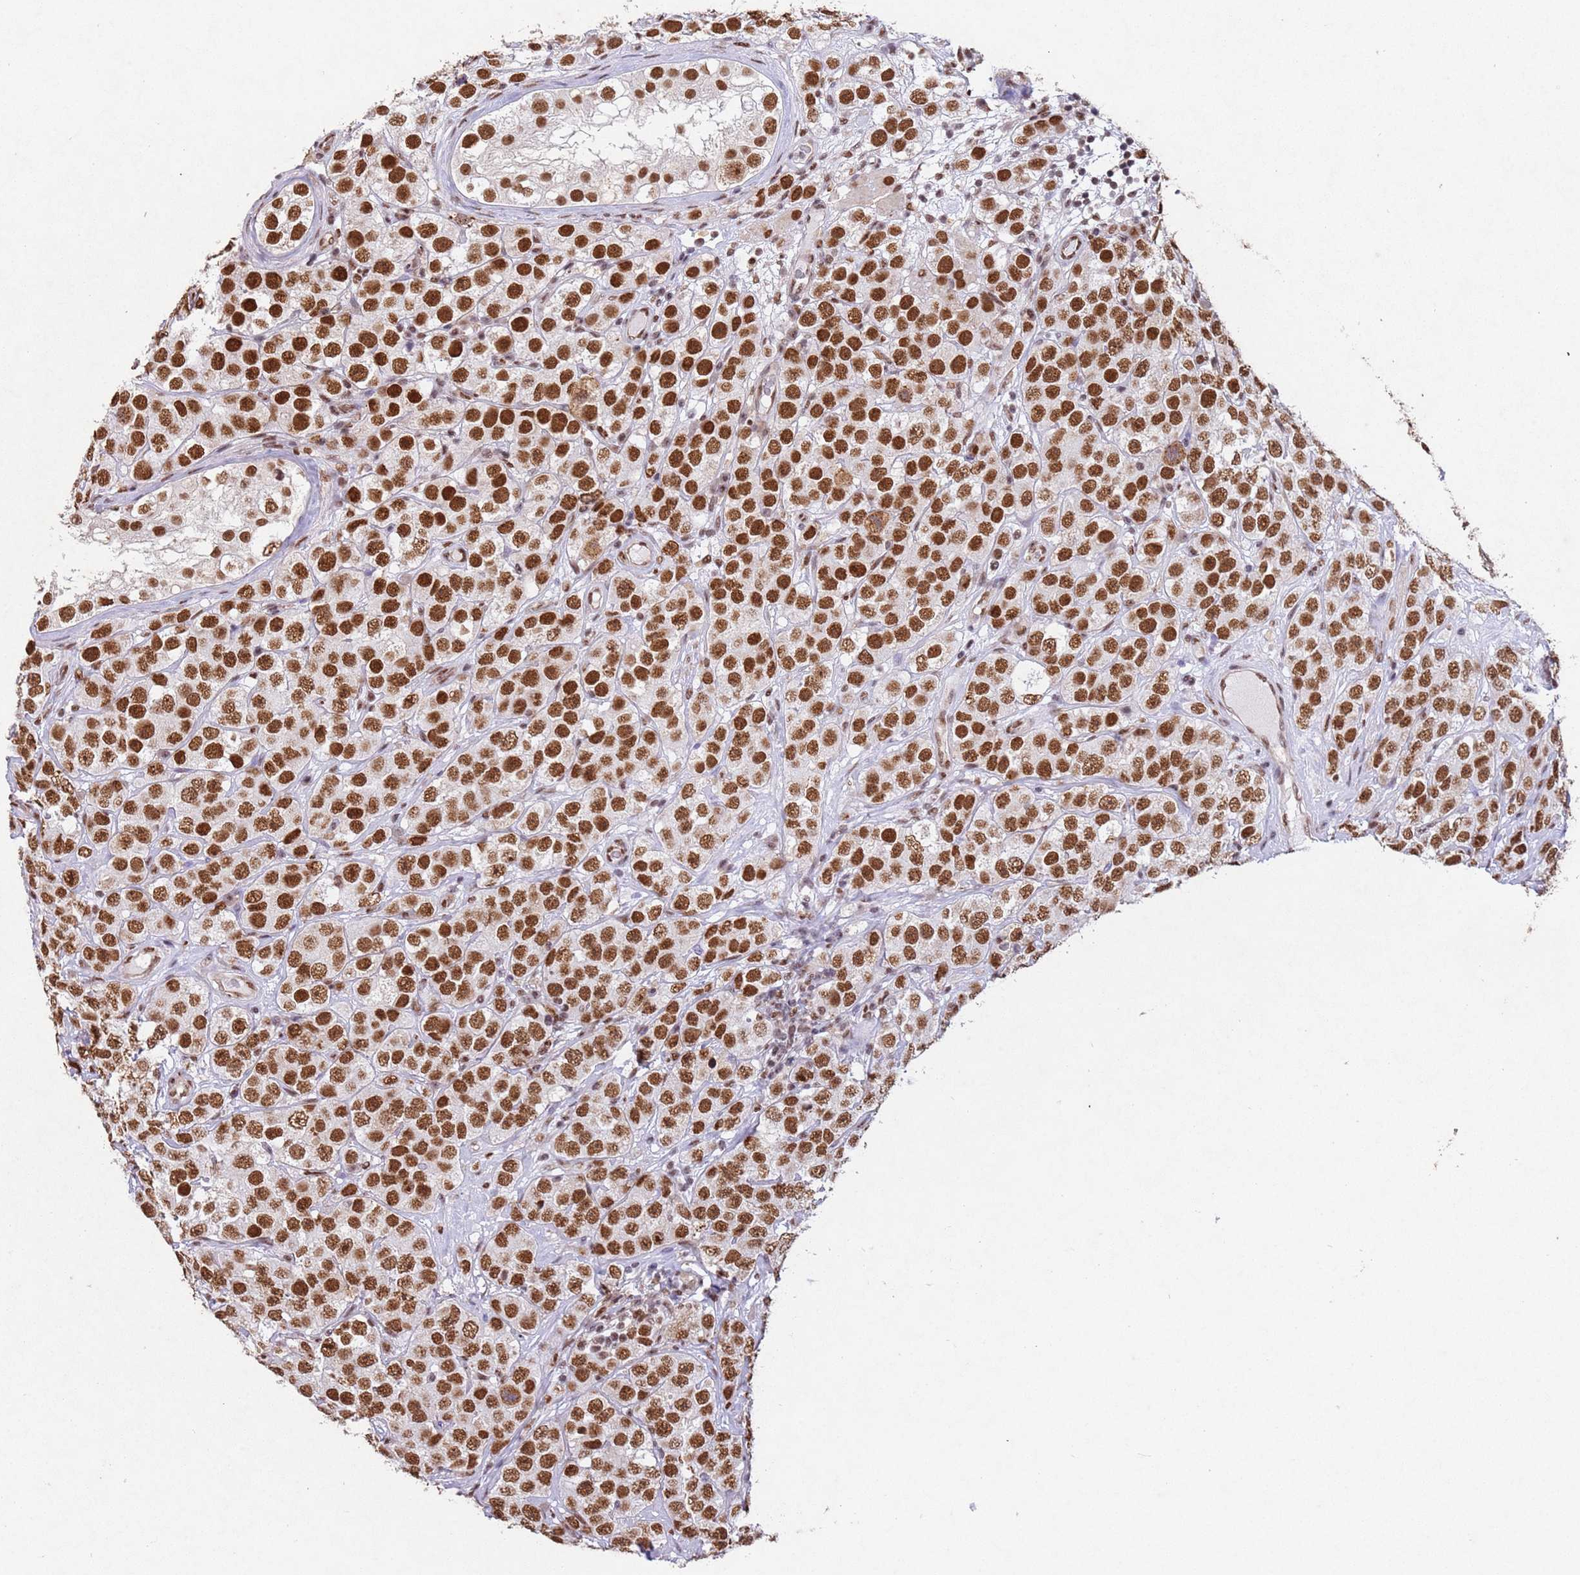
{"staining": {"intensity": "strong", "quantity": ">75%", "location": "nuclear"}, "tissue": "testis cancer", "cell_type": "Tumor cells", "image_type": "cancer", "snomed": [{"axis": "morphology", "description": "Seminoma, NOS"}, {"axis": "topography", "description": "Testis"}], "caption": "Brown immunohistochemical staining in seminoma (testis) reveals strong nuclear expression in about >75% of tumor cells.", "gene": "ESF1", "patient": {"sex": "male", "age": 28}}